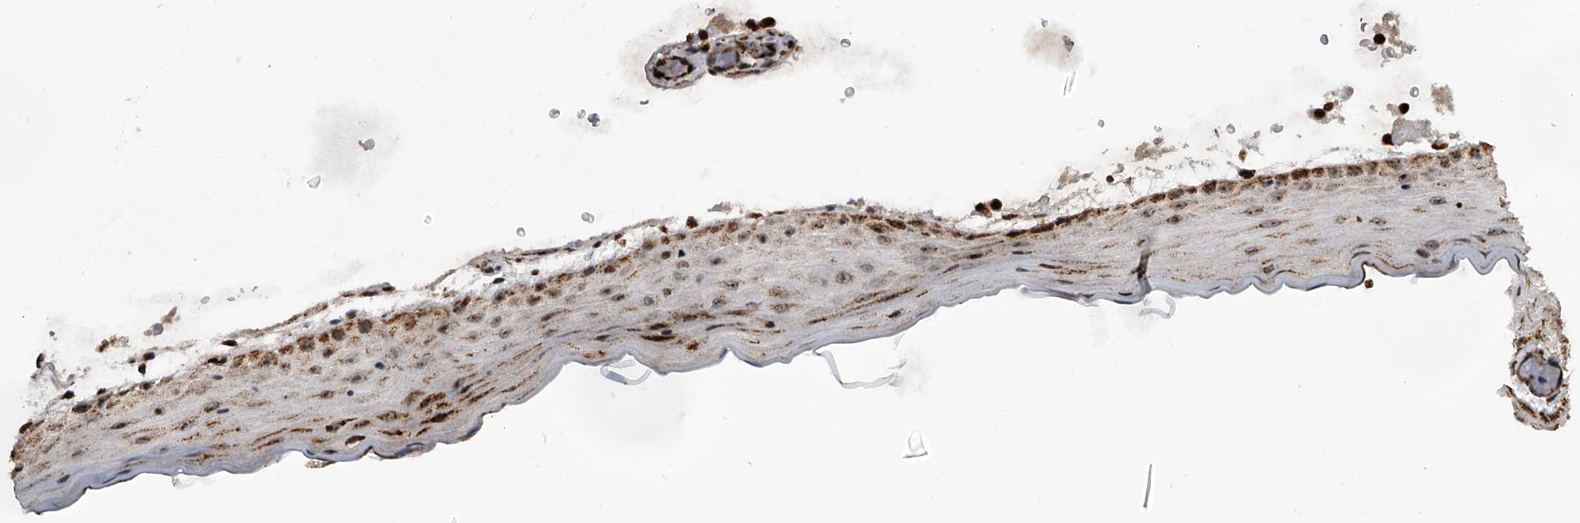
{"staining": {"intensity": "strong", "quantity": "25%-75%", "location": "cytoplasmic/membranous"}, "tissue": "oral mucosa", "cell_type": "Squamous epithelial cells", "image_type": "normal", "snomed": [{"axis": "morphology", "description": "Normal tissue, NOS"}, {"axis": "topography", "description": "Oral tissue"}], "caption": "Unremarkable oral mucosa exhibits strong cytoplasmic/membranous expression in about 25%-75% of squamous epithelial cells The staining was performed using DAB (3,3'-diaminobenzidine) to visualize the protein expression in brown, while the nuclei were stained in blue with hematoxylin (Magnification: 20x)..", "gene": "SMPDL3A", "patient": {"sex": "male", "age": 13}}